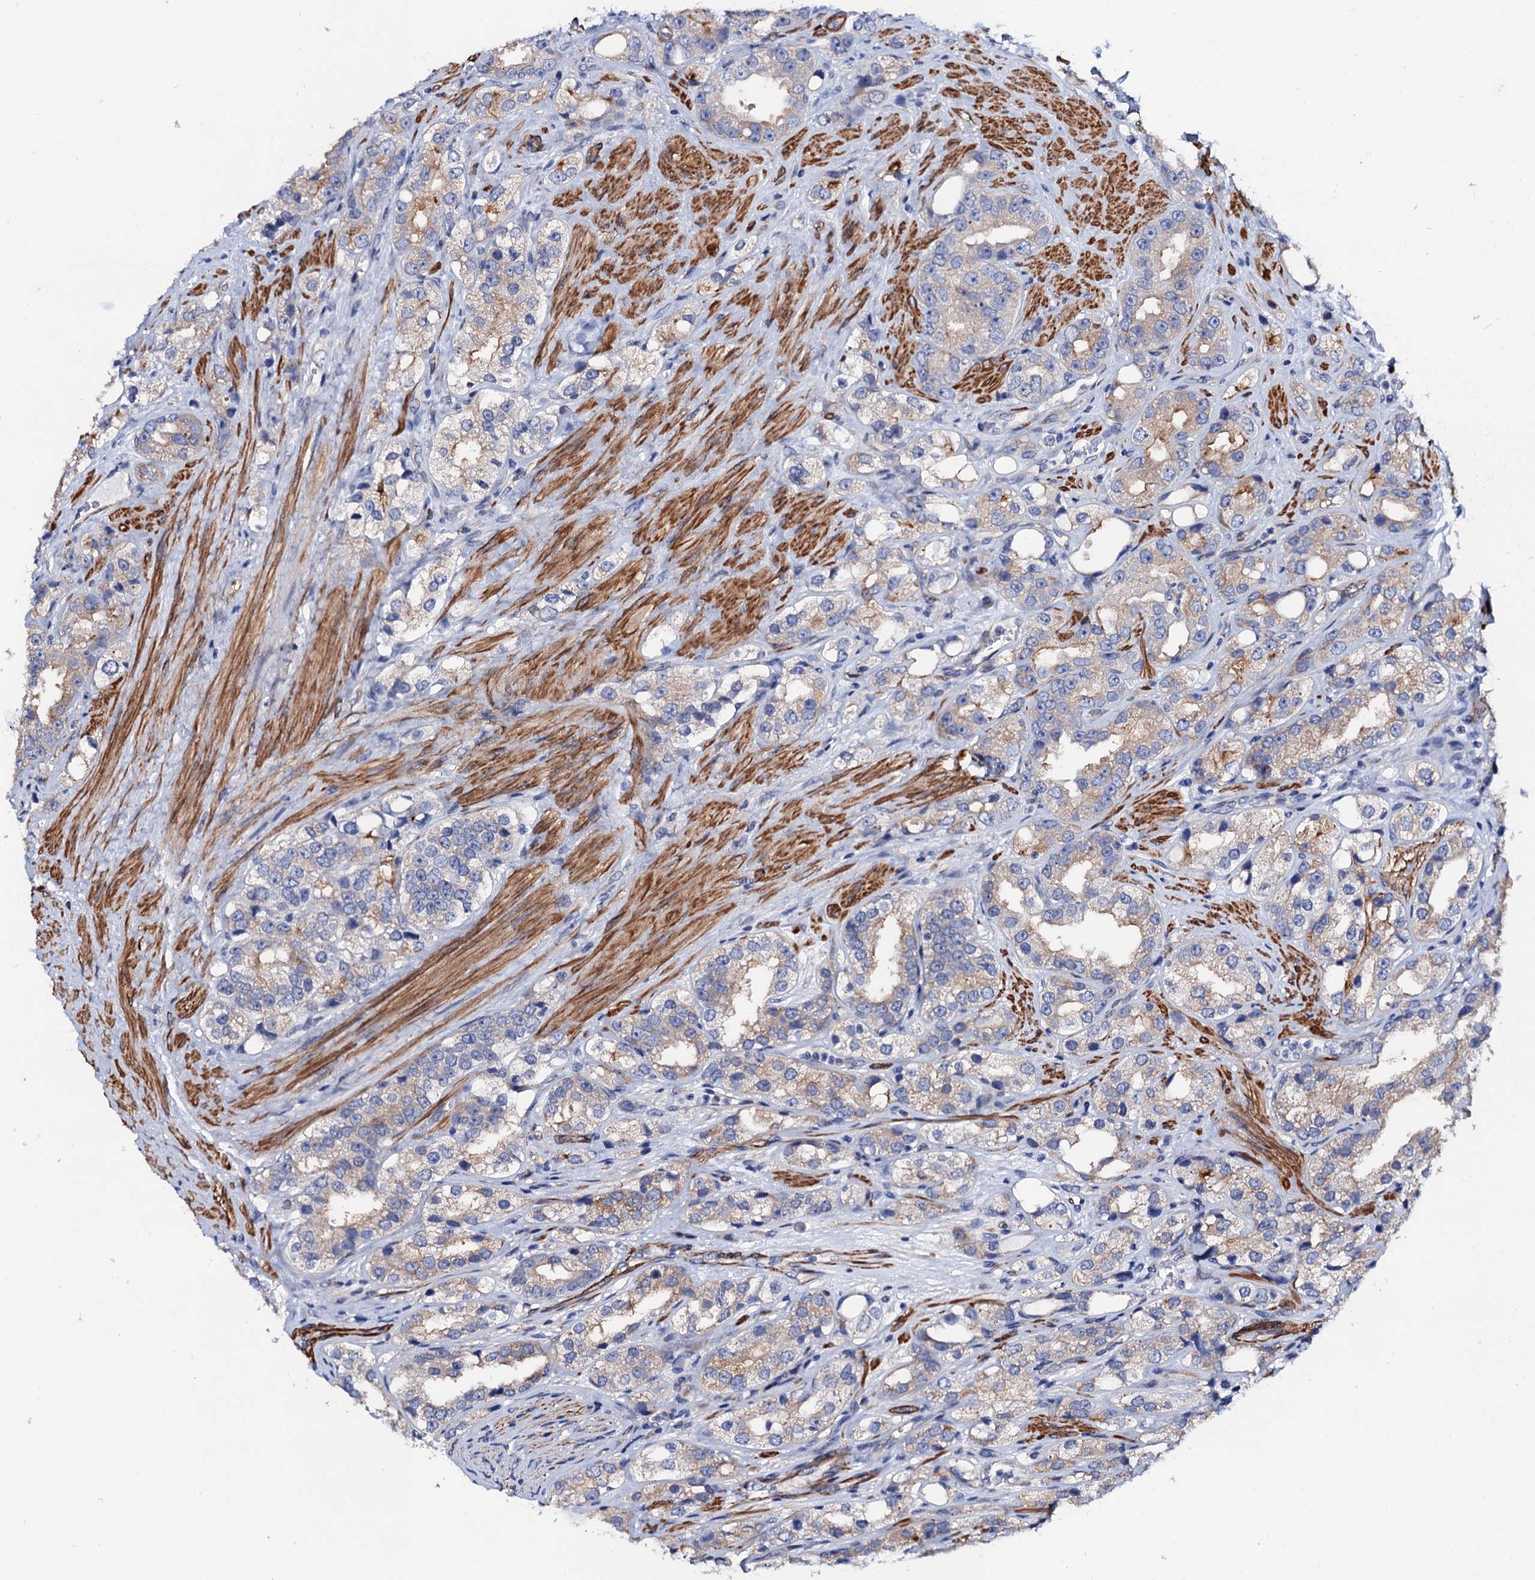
{"staining": {"intensity": "weak", "quantity": "25%-75%", "location": "cytoplasmic/membranous"}, "tissue": "prostate cancer", "cell_type": "Tumor cells", "image_type": "cancer", "snomed": [{"axis": "morphology", "description": "Adenocarcinoma, NOS"}, {"axis": "topography", "description": "Prostate"}], "caption": "High-power microscopy captured an IHC photomicrograph of prostate cancer, revealing weak cytoplasmic/membranous staining in about 25%-75% of tumor cells.", "gene": "ZDHHC18", "patient": {"sex": "male", "age": 79}}